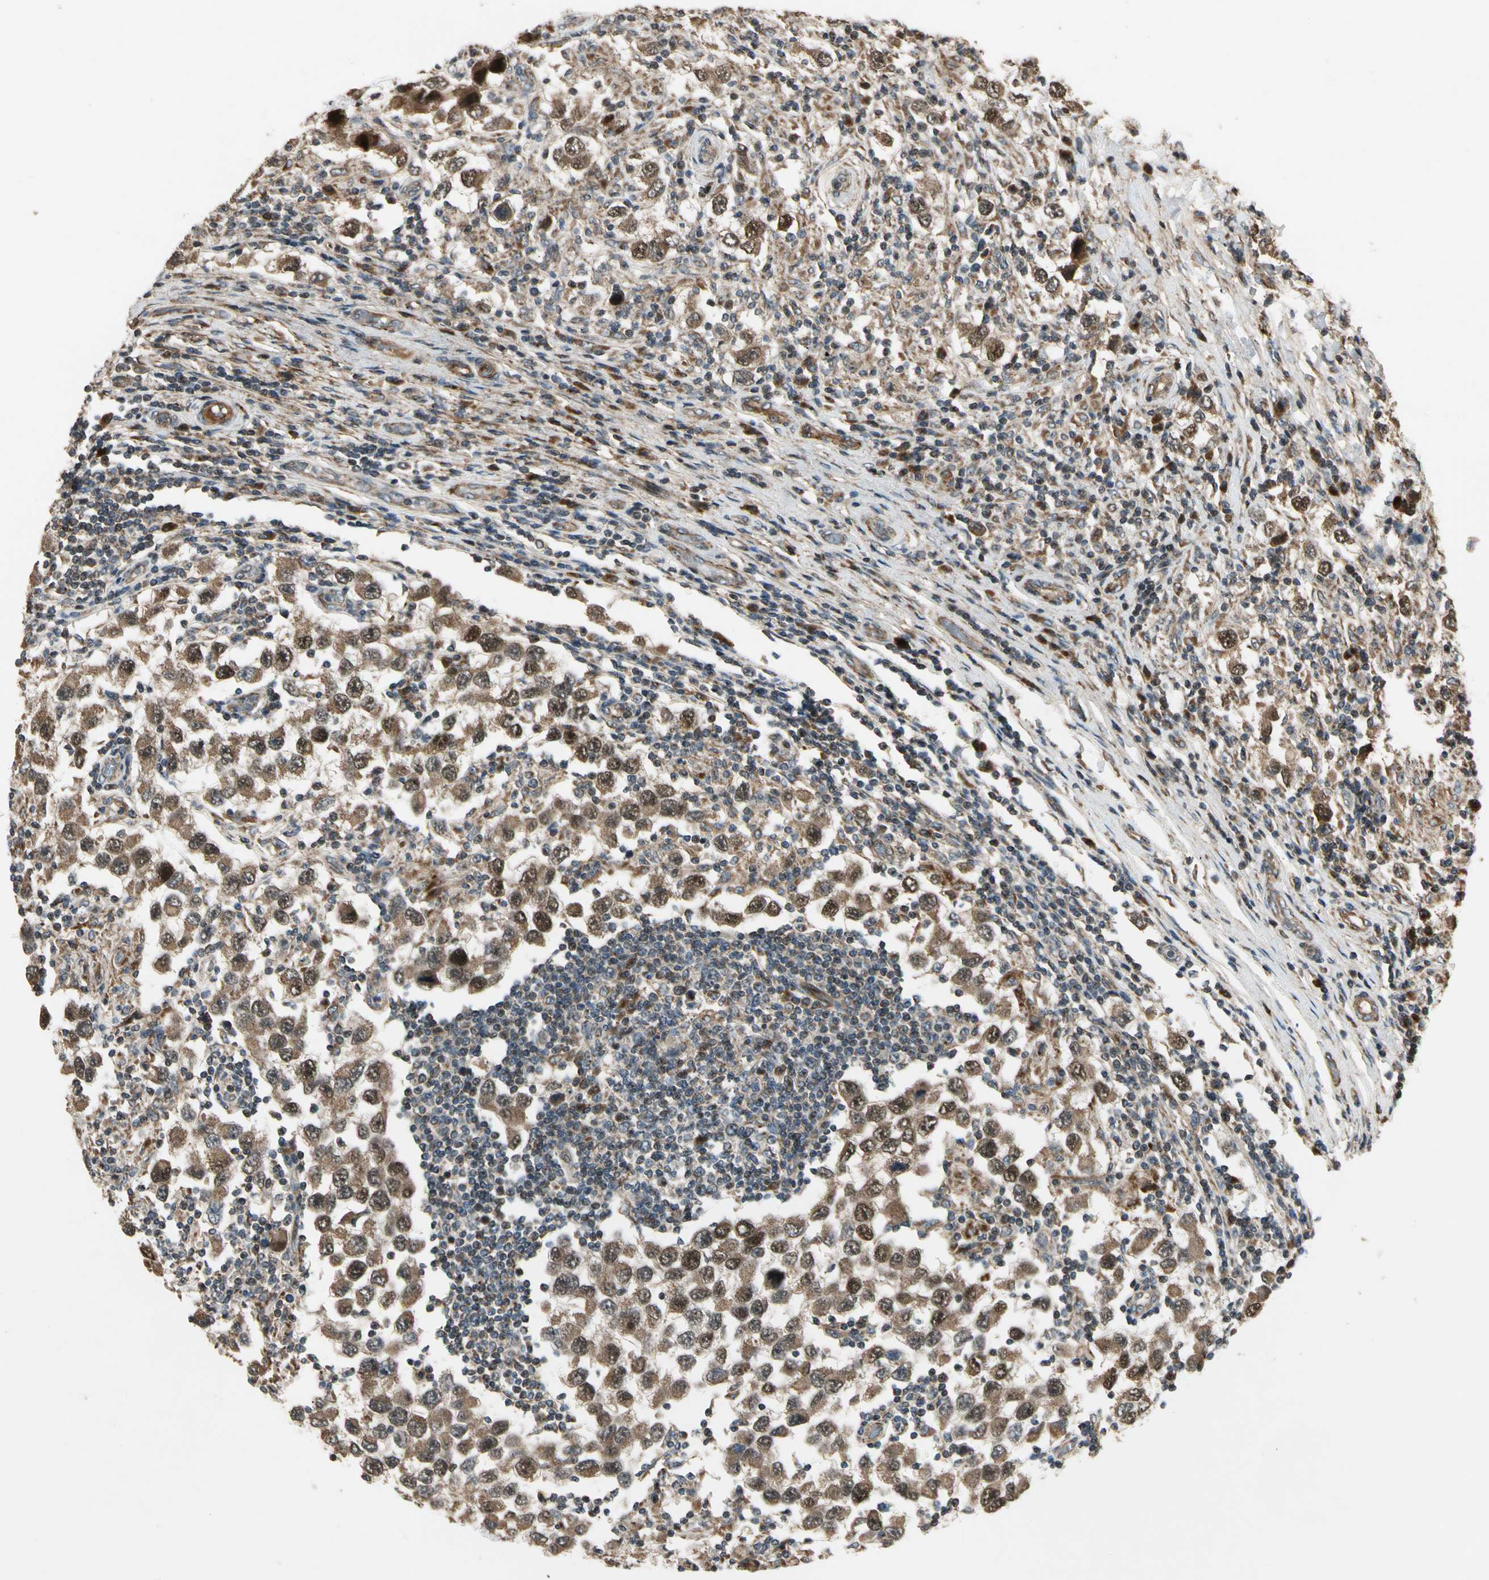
{"staining": {"intensity": "moderate", "quantity": ">75%", "location": "cytoplasmic/membranous,nuclear"}, "tissue": "testis cancer", "cell_type": "Tumor cells", "image_type": "cancer", "snomed": [{"axis": "morphology", "description": "Carcinoma, Embryonal, NOS"}, {"axis": "topography", "description": "Testis"}], "caption": "IHC (DAB (3,3'-diaminobenzidine)) staining of human testis cancer exhibits moderate cytoplasmic/membranous and nuclear protein staining in approximately >75% of tumor cells.", "gene": "GCK", "patient": {"sex": "male", "age": 21}}